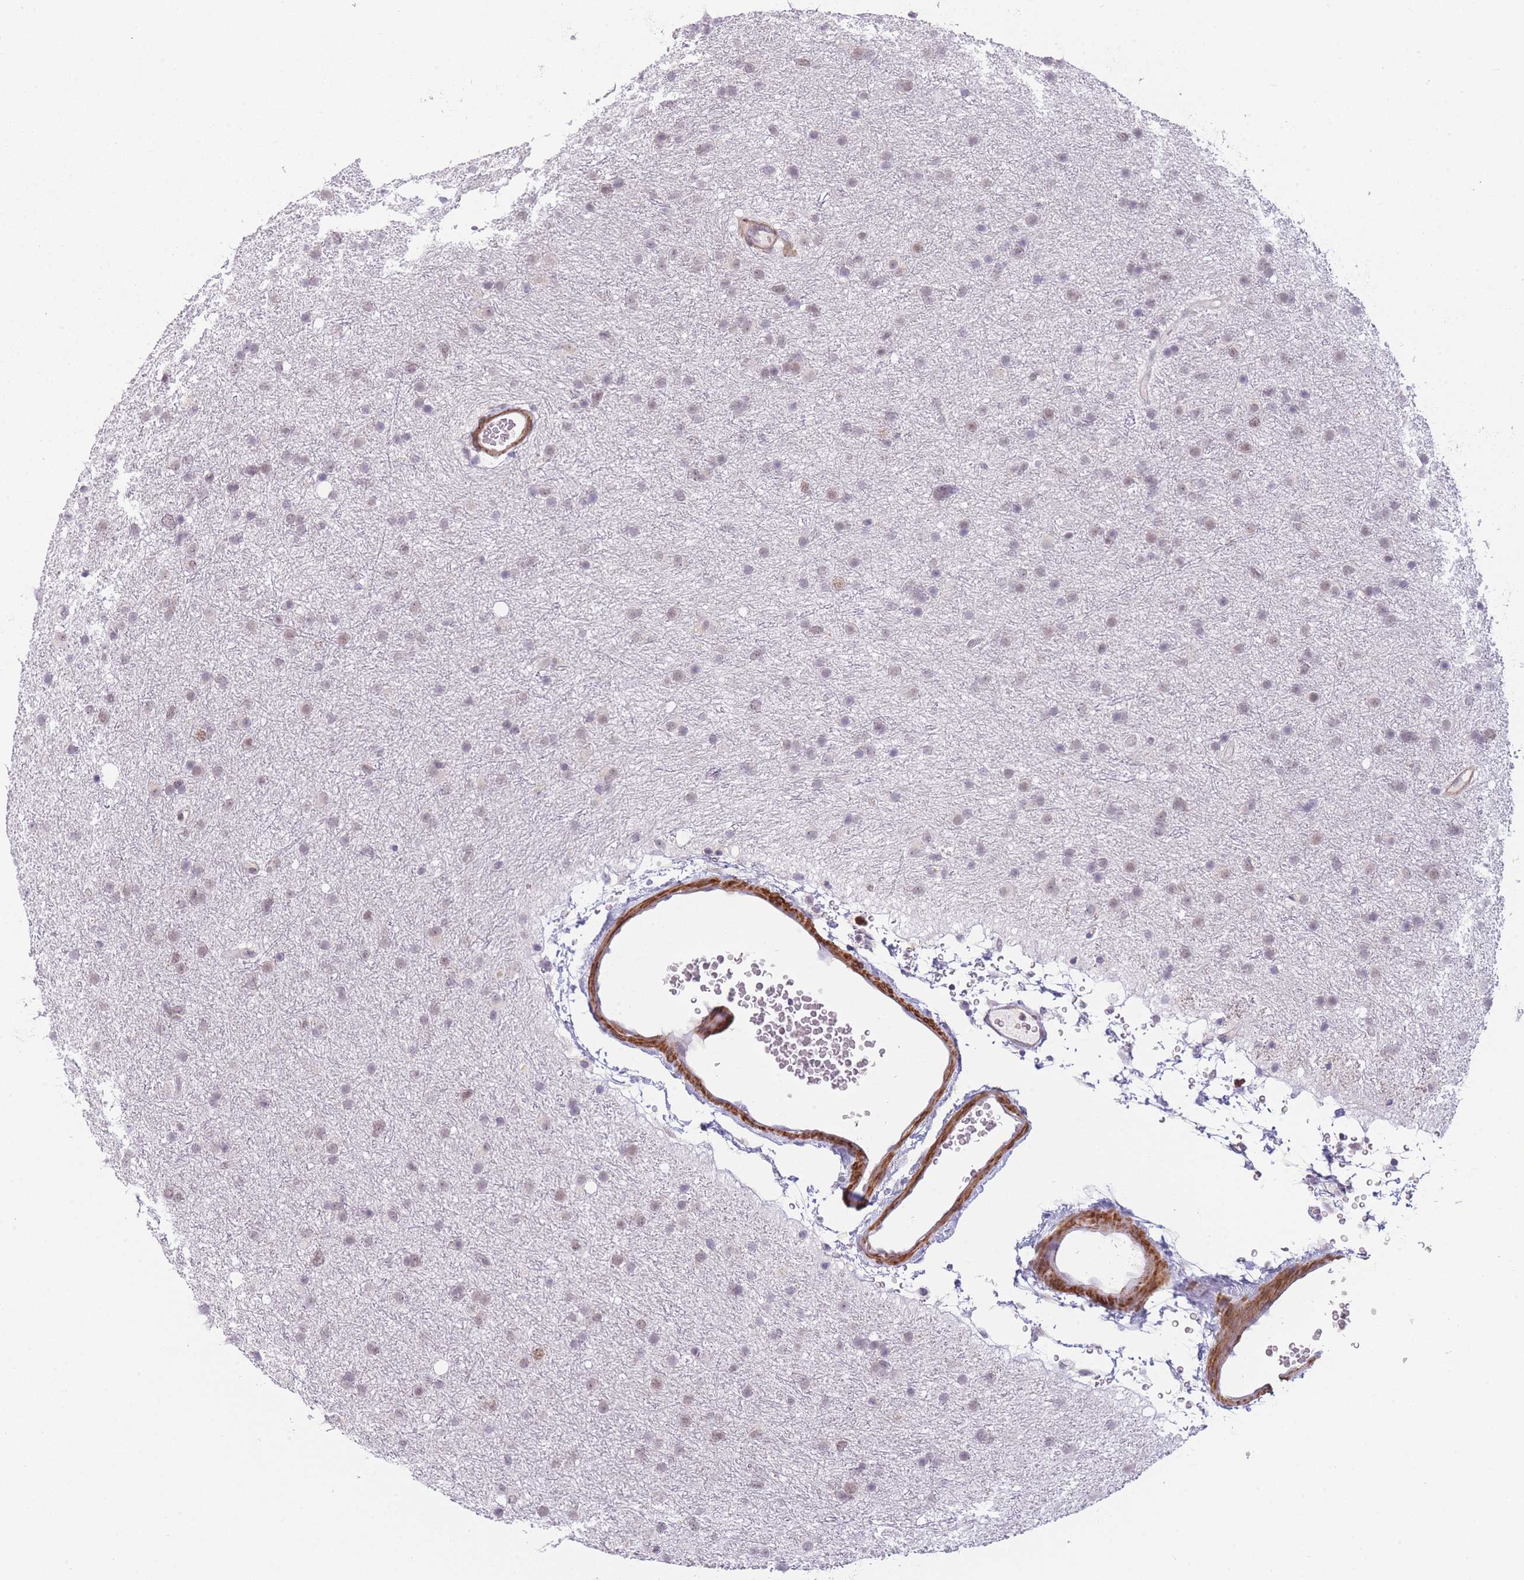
{"staining": {"intensity": "moderate", "quantity": "25%-75%", "location": "nuclear"}, "tissue": "glioma", "cell_type": "Tumor cells", "image_type": "cancer", "snomed": [{"axis": "morphology", "description": "Glioma, malignant, Low grade"}, {"axis": "topography", "description": "Cerebral cortex"}], "caption": "About 25%-75% of tumor cells in human malignant low-grade glioma display moderate nuclear protein expression as visualized by brown immunohistochemical staining.", "gene": "SIN3B", "patient": {"sex": "female", "age": 39}}